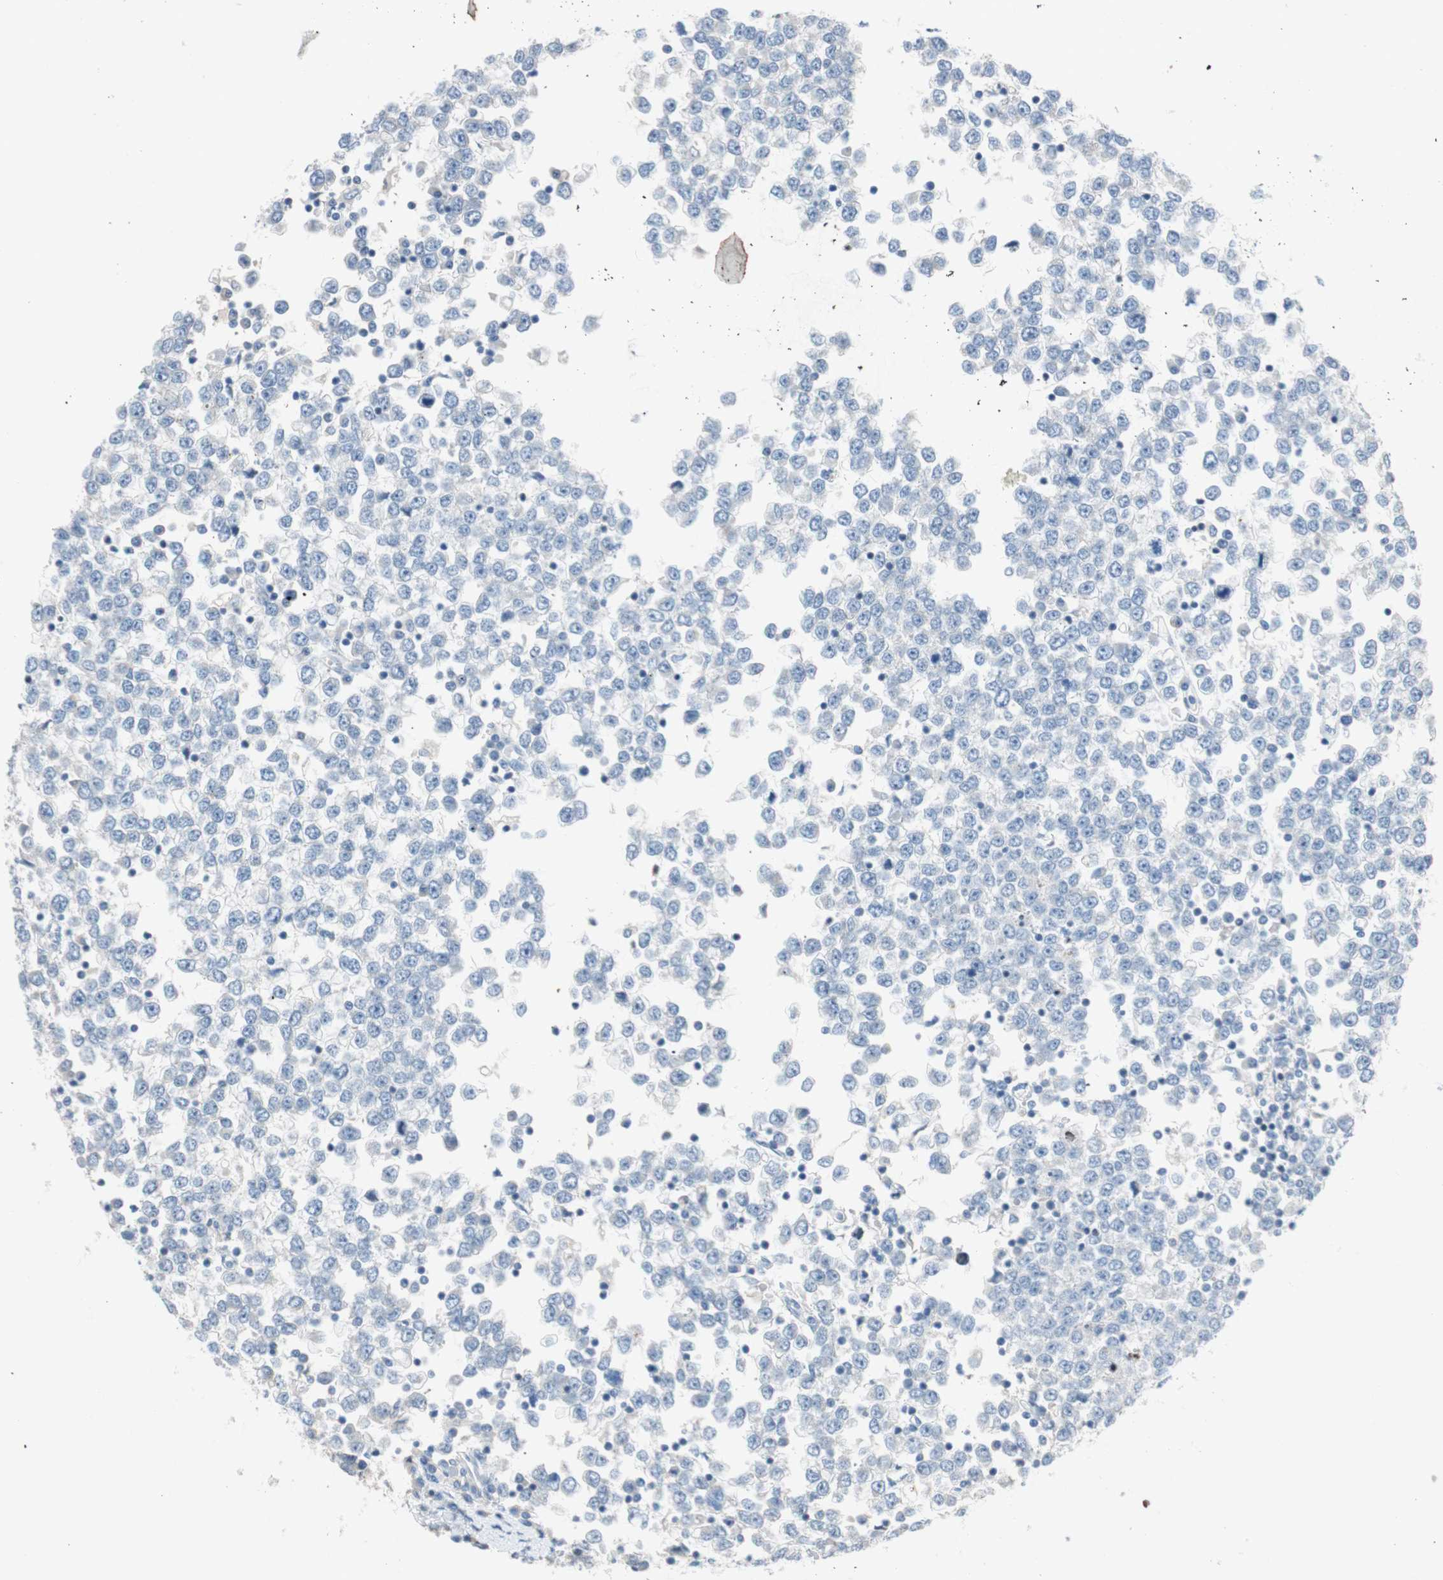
{"staining": {"intensity": "negative", "quantity": "none", "location": "none"}, "tissue": "testis cancer", "cell_type": "Tumor cells", "image_type": "cancer", "snomed": [{"axis": "morphology", "description": "Seminoma, NOS"}, {"axis": "topography", "description": "Testis"}], "caption": "IHC of seminoma (testis) displays no positivity in tumor cells.", "gene": "PDZK1", "patient": {"sex": "male", "age": 65}}